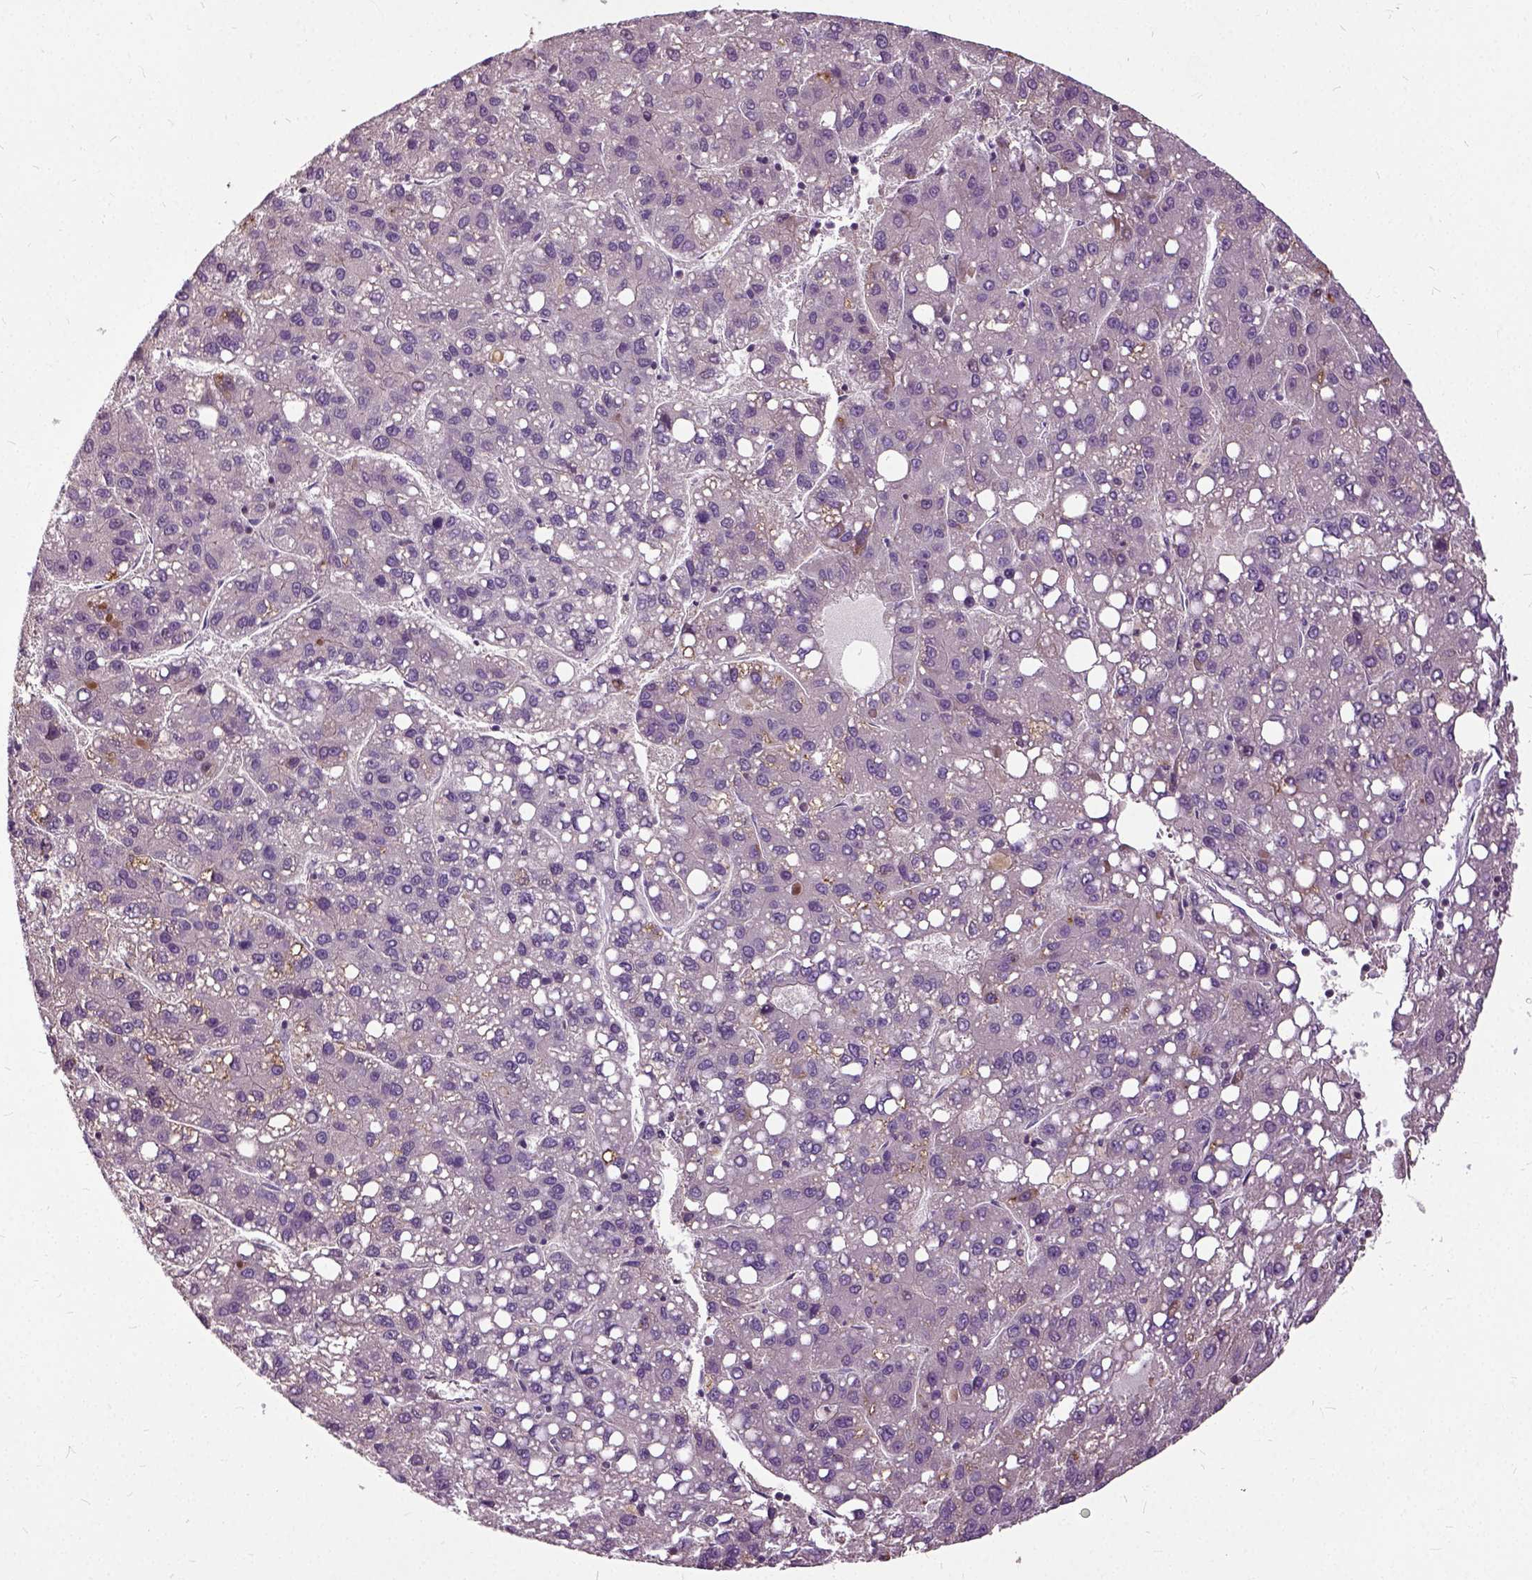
{"staining": {"intensity": "negative", "quantity": "none", "location": "none"}, "tissue": "liver cancer", "cell_type": "Tumor cells", "image_type": "cancer", "snomed": [{"axis": "morphology", "description": "Carcinoma, Hepatocellular, NOS"}, {"axis": "topography", "description": "Liver"}], "caption": "High magnification brightfield microscopy of liver cancer stained with DAB (brown) and counterstained with hematoxylin (blue): tumor cells show no significant expression. (DAB immunohistochemistry (IHC), high magnification).", "gene": "ILRUN", "patient": {"sex": "female", "age": 82}}